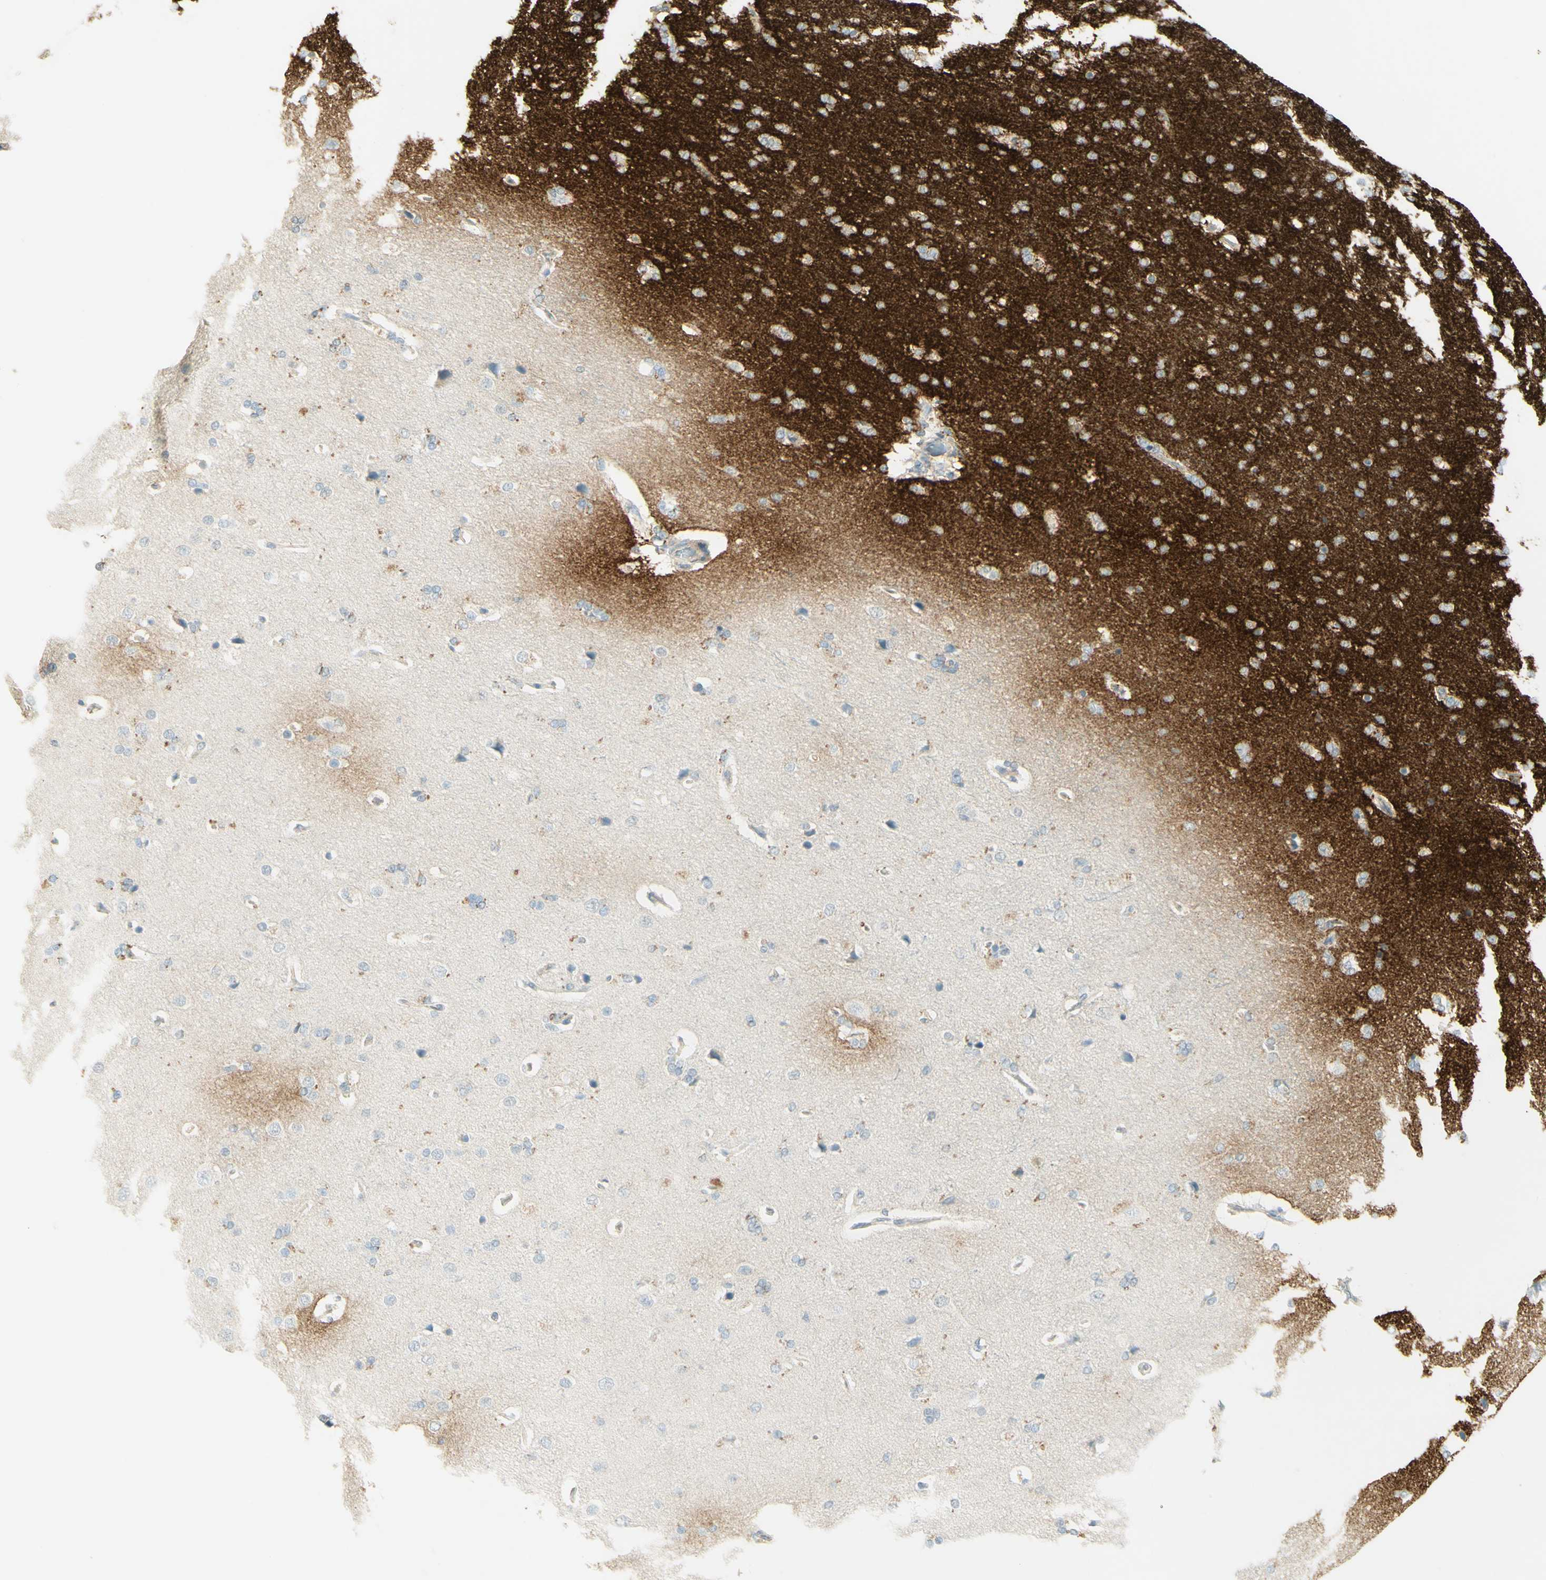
{"staining": {"intensity": "negative", "quantity": "none", "location": "none"}, "tissue": "cerebral cortex", "cell_type": "Endothelial cells", "image_type": "normal", "snomed": [{"axis": "morphology", "description": "Normal tissue, NOS"}, {"axis": "topography", "description": "Cerebral cortex"}], "caption": "This is a photomicrograph of immunohistochemistry (IHC) staining of normal cerebral cortex, which shows no expression in endothelial cells.", "gene": "TNN", "patient": {"sex": "male", "age": 62}}